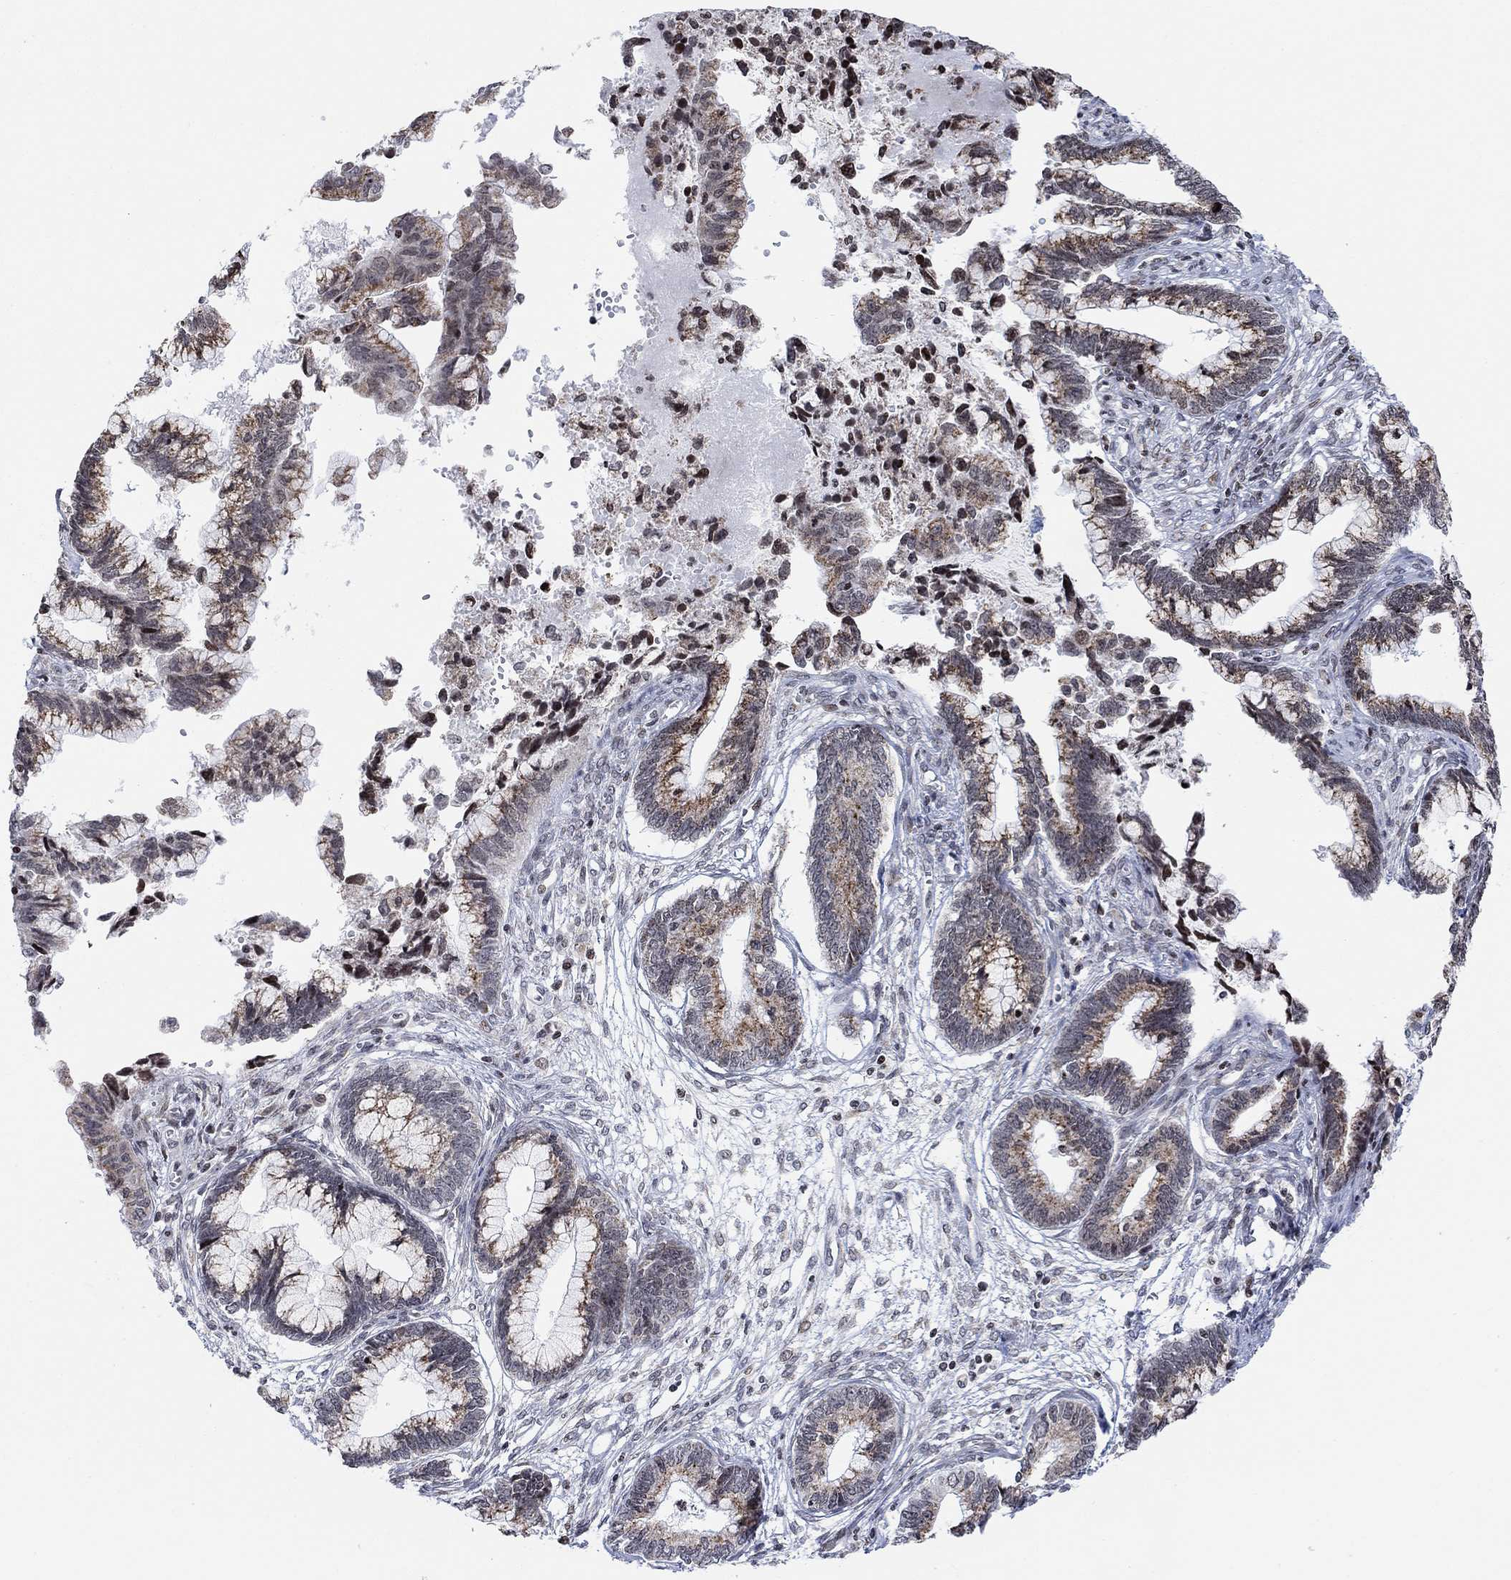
{"staining": {"intensity": "moderate", "quantity": ">75%", "location": "cytoplasmic/membranous"}, "tissue": "cervical cancer", "cell_type": "Tumor cells", "image_type": "cancer", "snomed": [{"axis": "morphology", "description": "Adenocarcinoma, NOS"}, {"axis": "topography", "description": "Cervix"}], "caption": "A brown stain highlights moderate cytoplasmic/membranous positivity of a protein in cervical adenocarcinoma tumor cells.", "gene": "ABHD14A", "patient": {"sex": "female", "age": 44}}